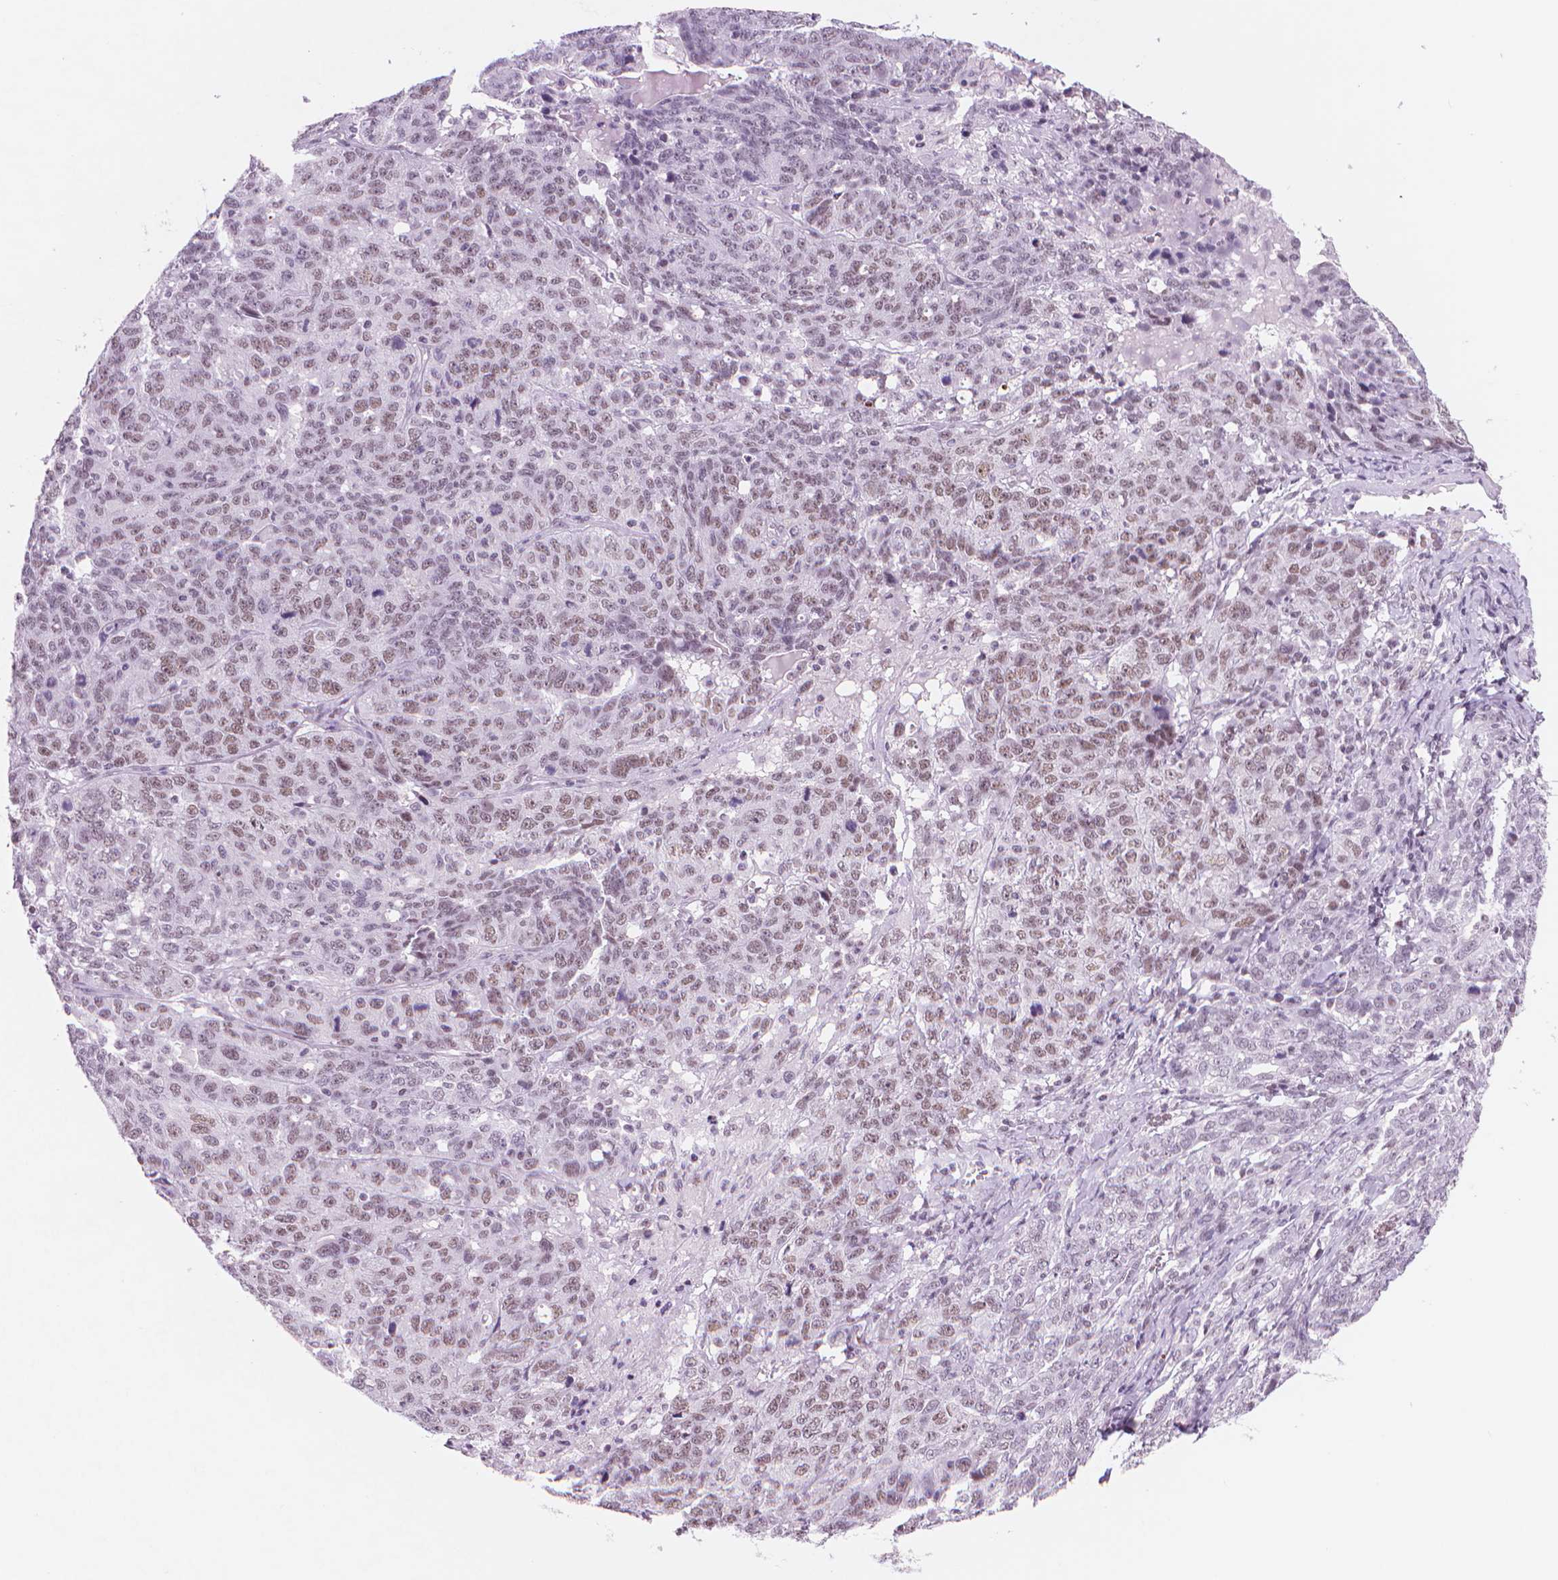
{"staining": {"intensity": "moderate", "quantity": "25%-75%", "location": "nuclear"}, "tissue": "ovarian cancer", "cell_type": "Tumor cells", "image_type": "cancer", "snomed": [{"axis": "morphology", "description": "Cystadenocarcinoma, serous, NOS"}, {"axis": "topography", "description": "Ovary"}], "caption": "Immunohistochemistry (IHC) (DAB (3,3'-diaminobenzidine)) staining of human ovarian cancer (serous cystadenocarcinoma) demonstrates moderate nuclear protein expression in about 25%-75% of tumor cells. Immunohistochemistry (IHC) stains the protein in brown and the nuclei are stained blue.", "gene": "POLR3D", "patient": {"sex": "female", "age": 71}}